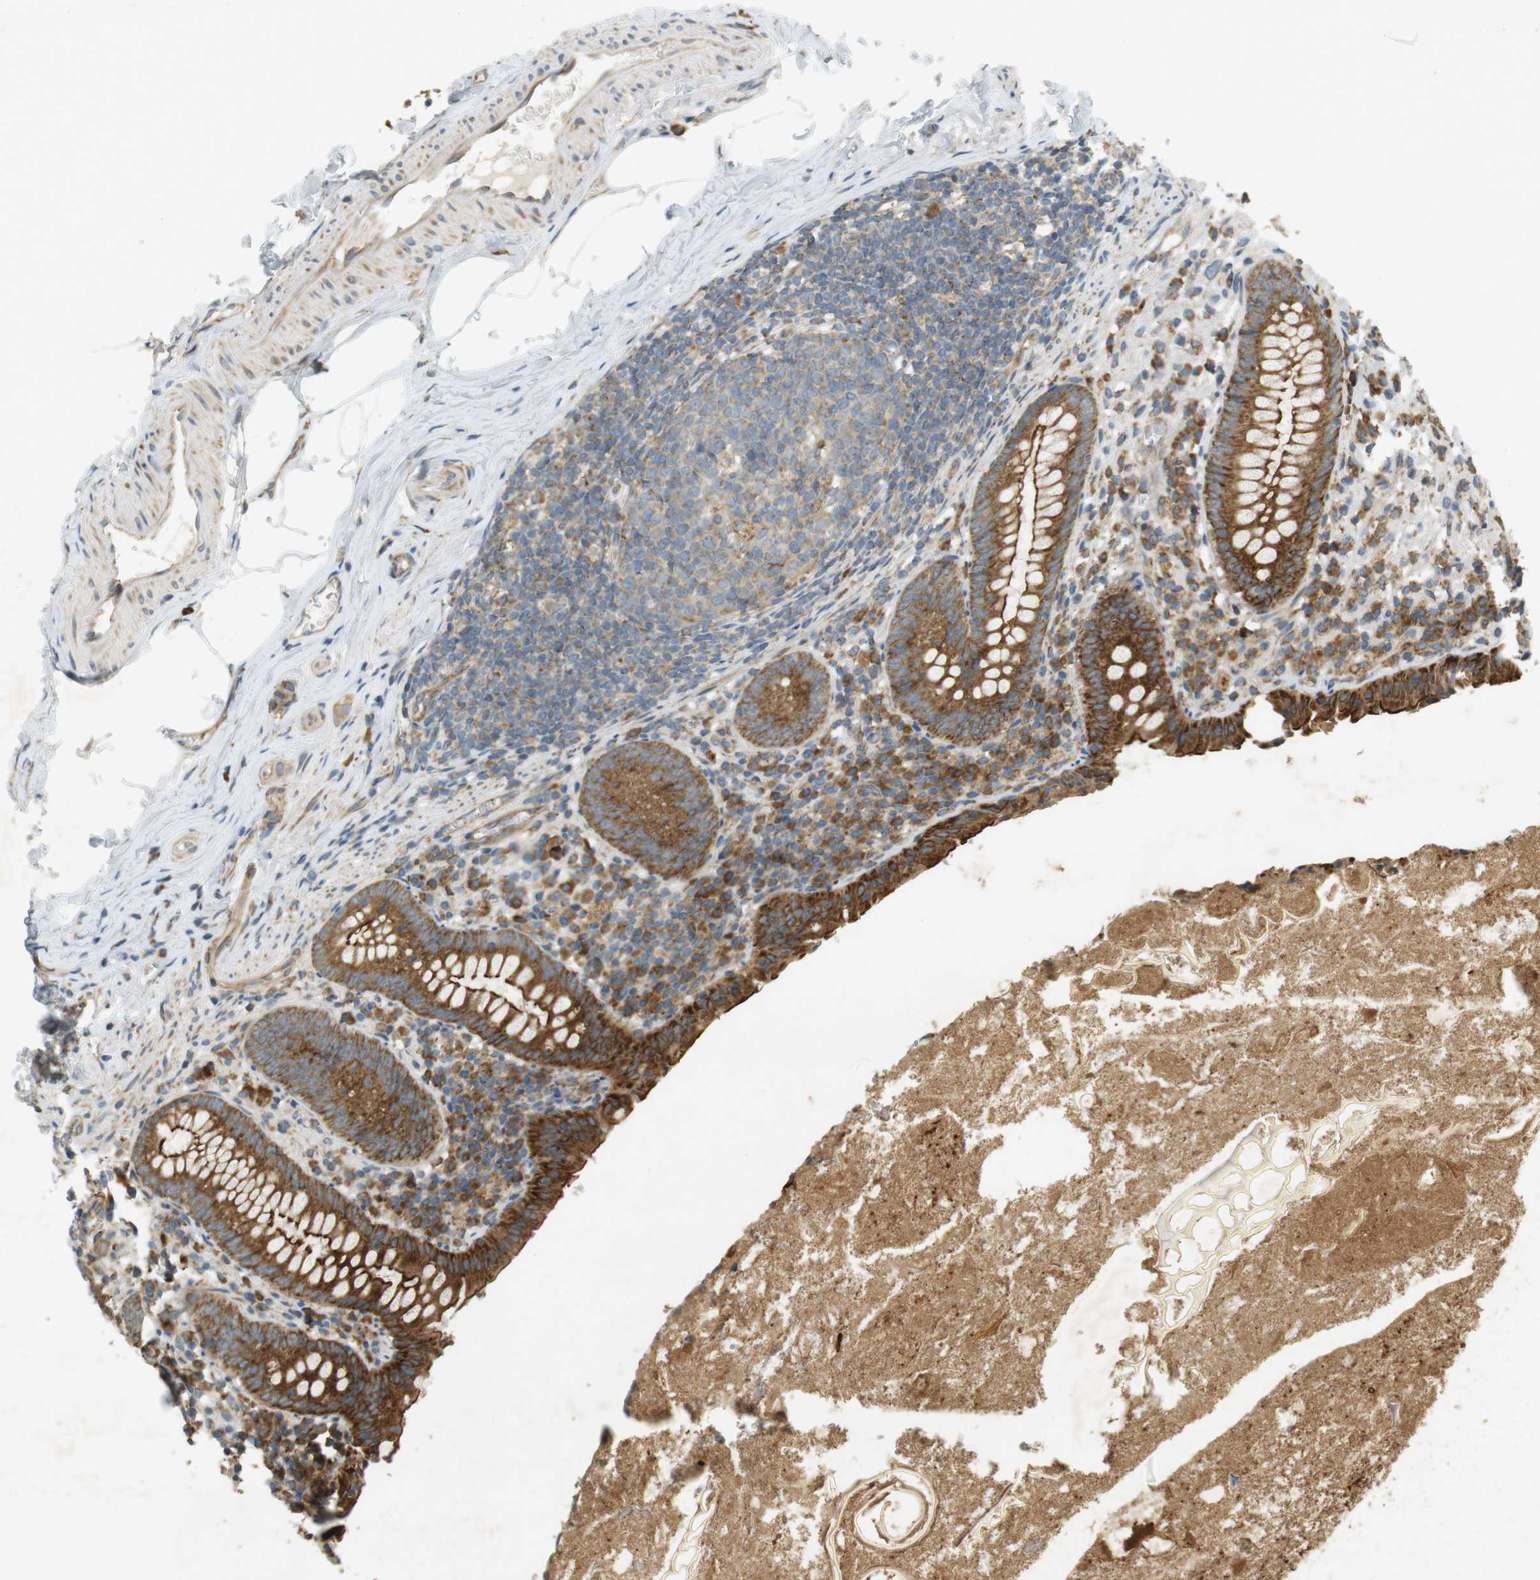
{"staining": {"intensity": "moderate", "quantity": ">75%", "location": "cytoplasmic/membranous"}, "tissue": "appendix", "cell_type": "Glandular cells", "image_type": "normal", "snomed": [{"axis": "morphology", "description": "Normal tissue, NOS"}, {"axis": "topography", "description": "Appendix"}], "caption": "Immunohistochemistry (IHC) of normal human appendix shows medium levels of moderate cytoplasmic/membranous positivity in about >75% of glandular cells.", "gene": "SLC41A1", "patient": {"sex": "male", "age": 52}}